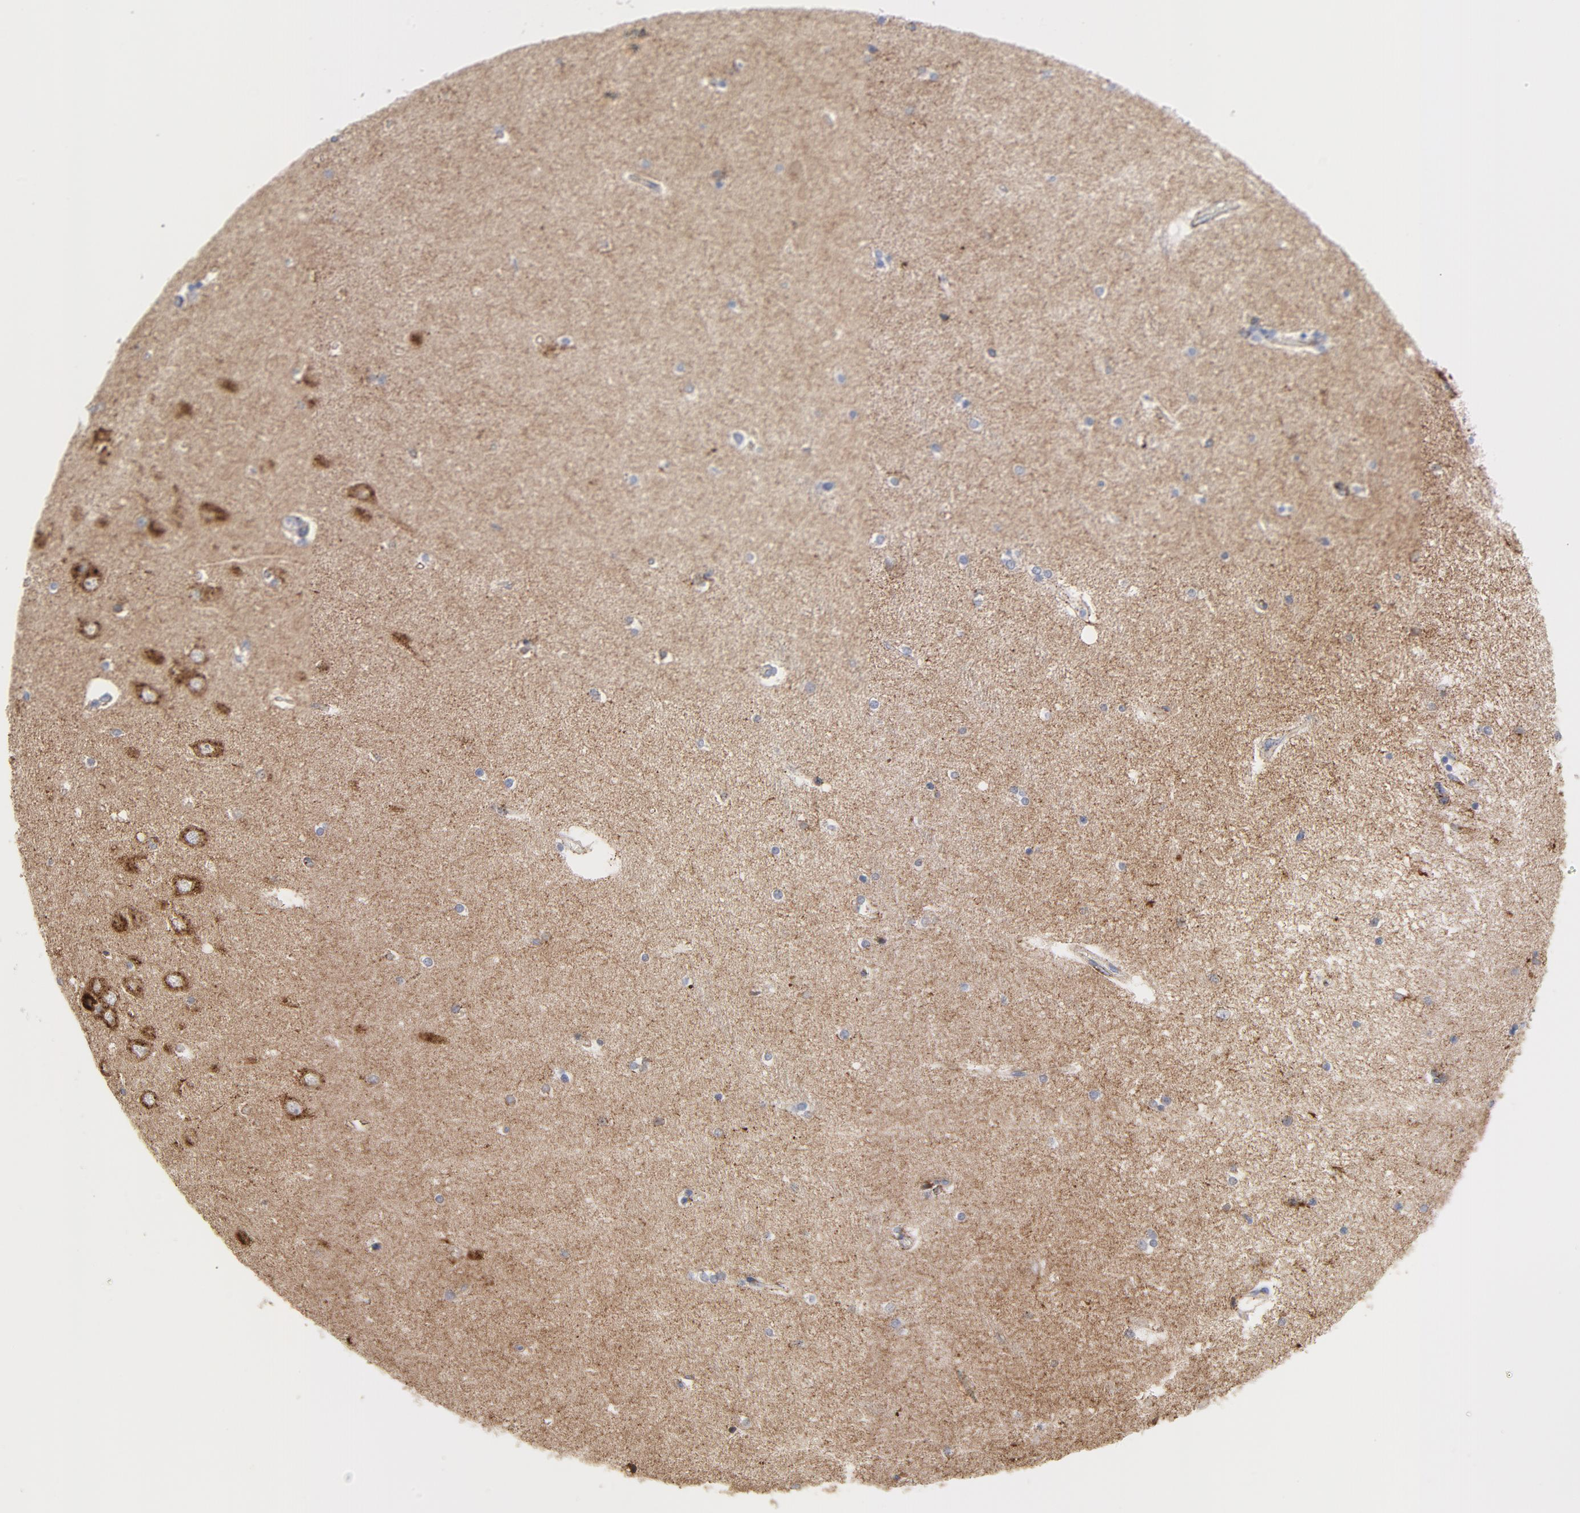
{"staining": {"intensity": "negative", "quantity": "none", "location": "none"}, "tissue": "hippocampus", "cell_type": "Glial cells", "image_type": "normal", "snomed": [{"axis": "morphology", "description": "Normal tissue, NOS"}, {"axis": "topography", "description": "Hippocampus"}], "caption": "Immunohistochemistry photomicrograph of normal hippocampus: human hippocampus stained with DAB (3,3'-diaminobenzidine) displays no significant protein positivity in glial cells.", "gene": "CPE", "patient": {"sex": "female", "age": 54}}